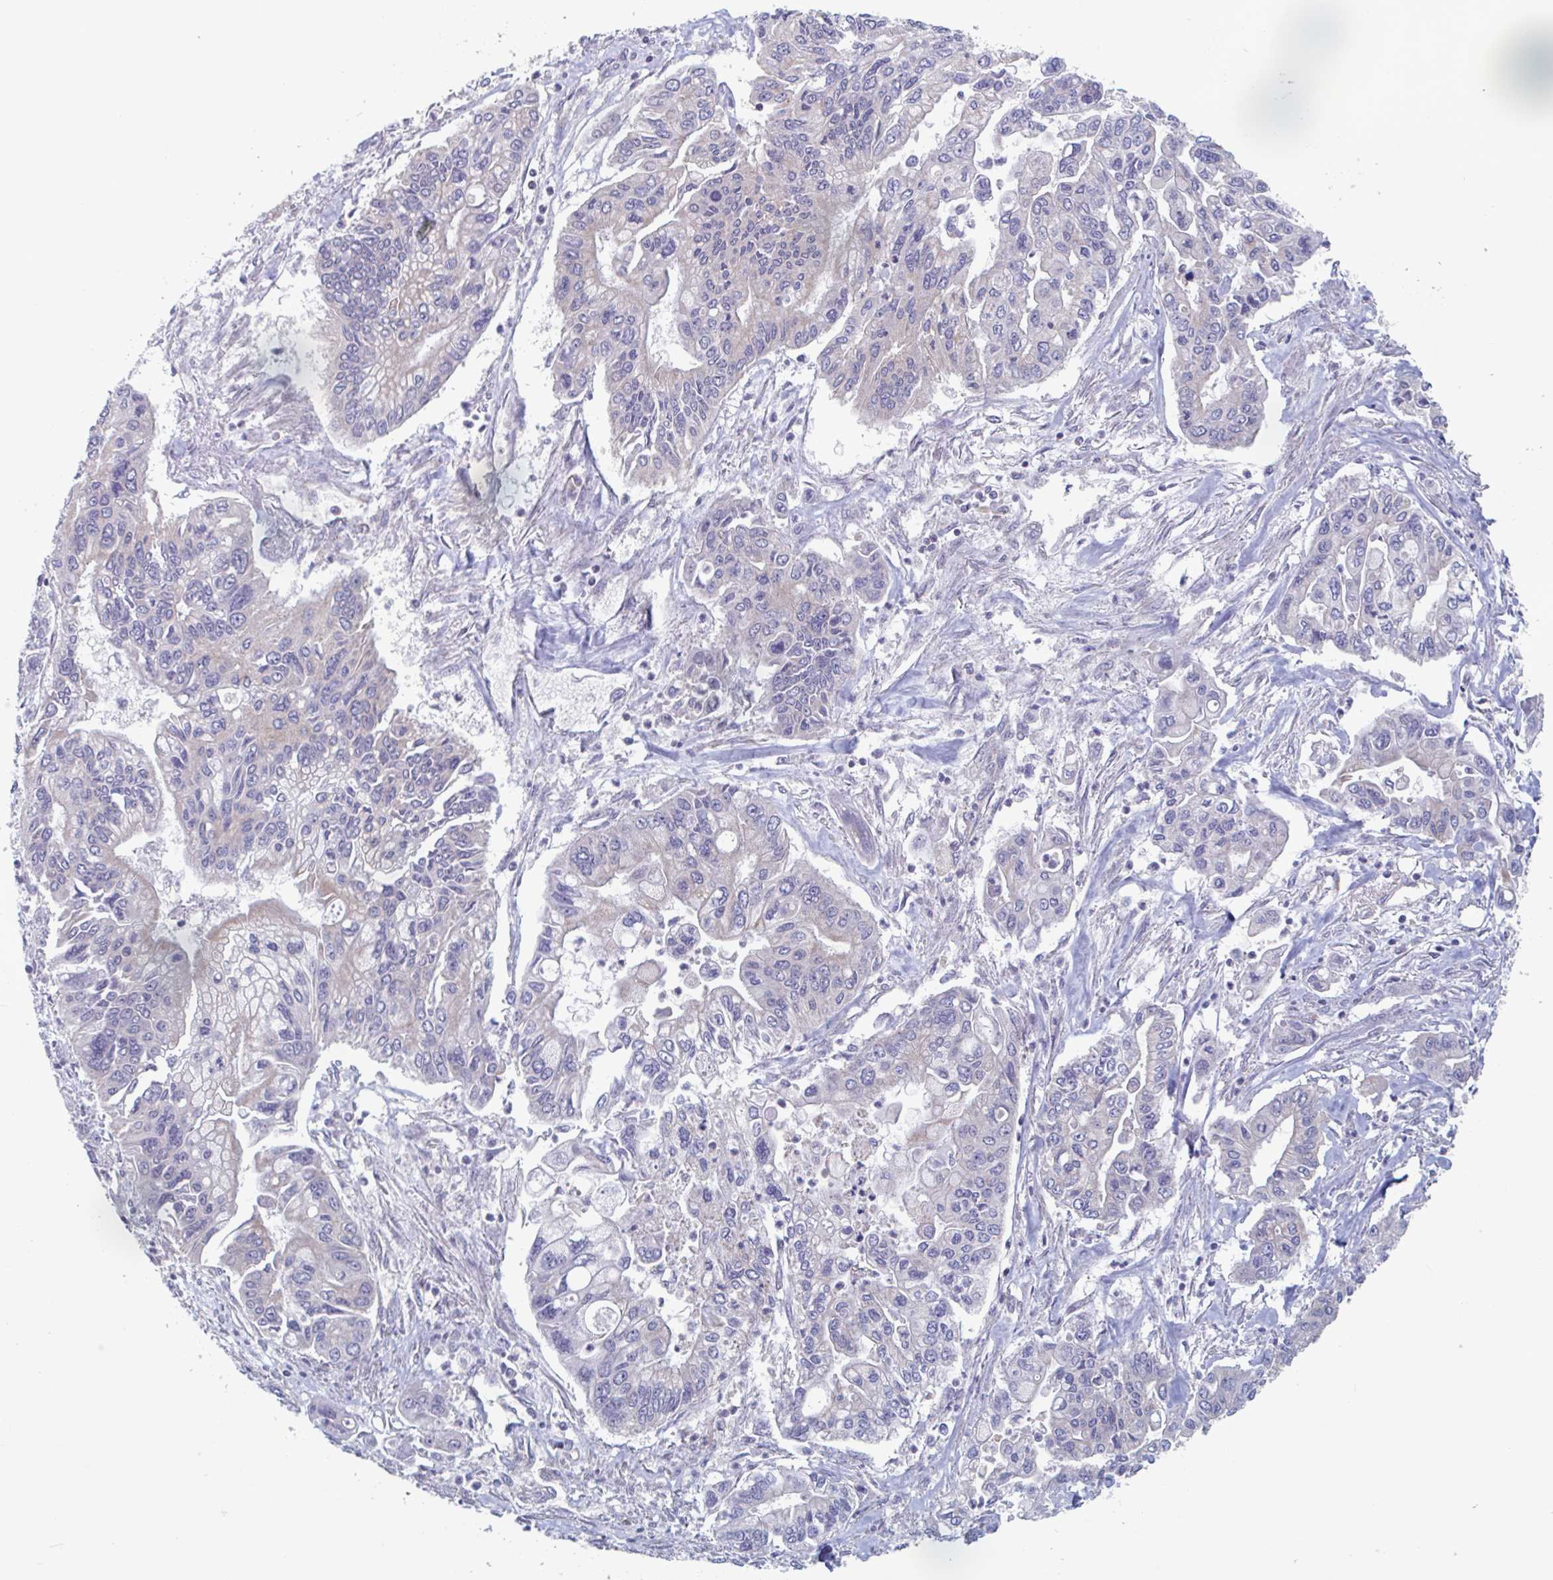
{"staining": {"intensity": "negative", "quantity": "none", "location": "none"}, "tissue": "pancreatic cancer", "cell_type": "Tumor cells", "image_type": "cancer", "snomed": [{"axis": "morphology", "description": "Adenocarcinoma, NOS"}, {"axis": "topography", "description": "Pancreas"}], "caption": "The photomicrograph displays no significant staining in tumor cells of pancreatic cancer. (DAB immunohistochemistry (IHC) visualized using brightfield microscopy, high magnification).", "gene": "SURF1", "patient": {"sex": "male", "age": 62}}